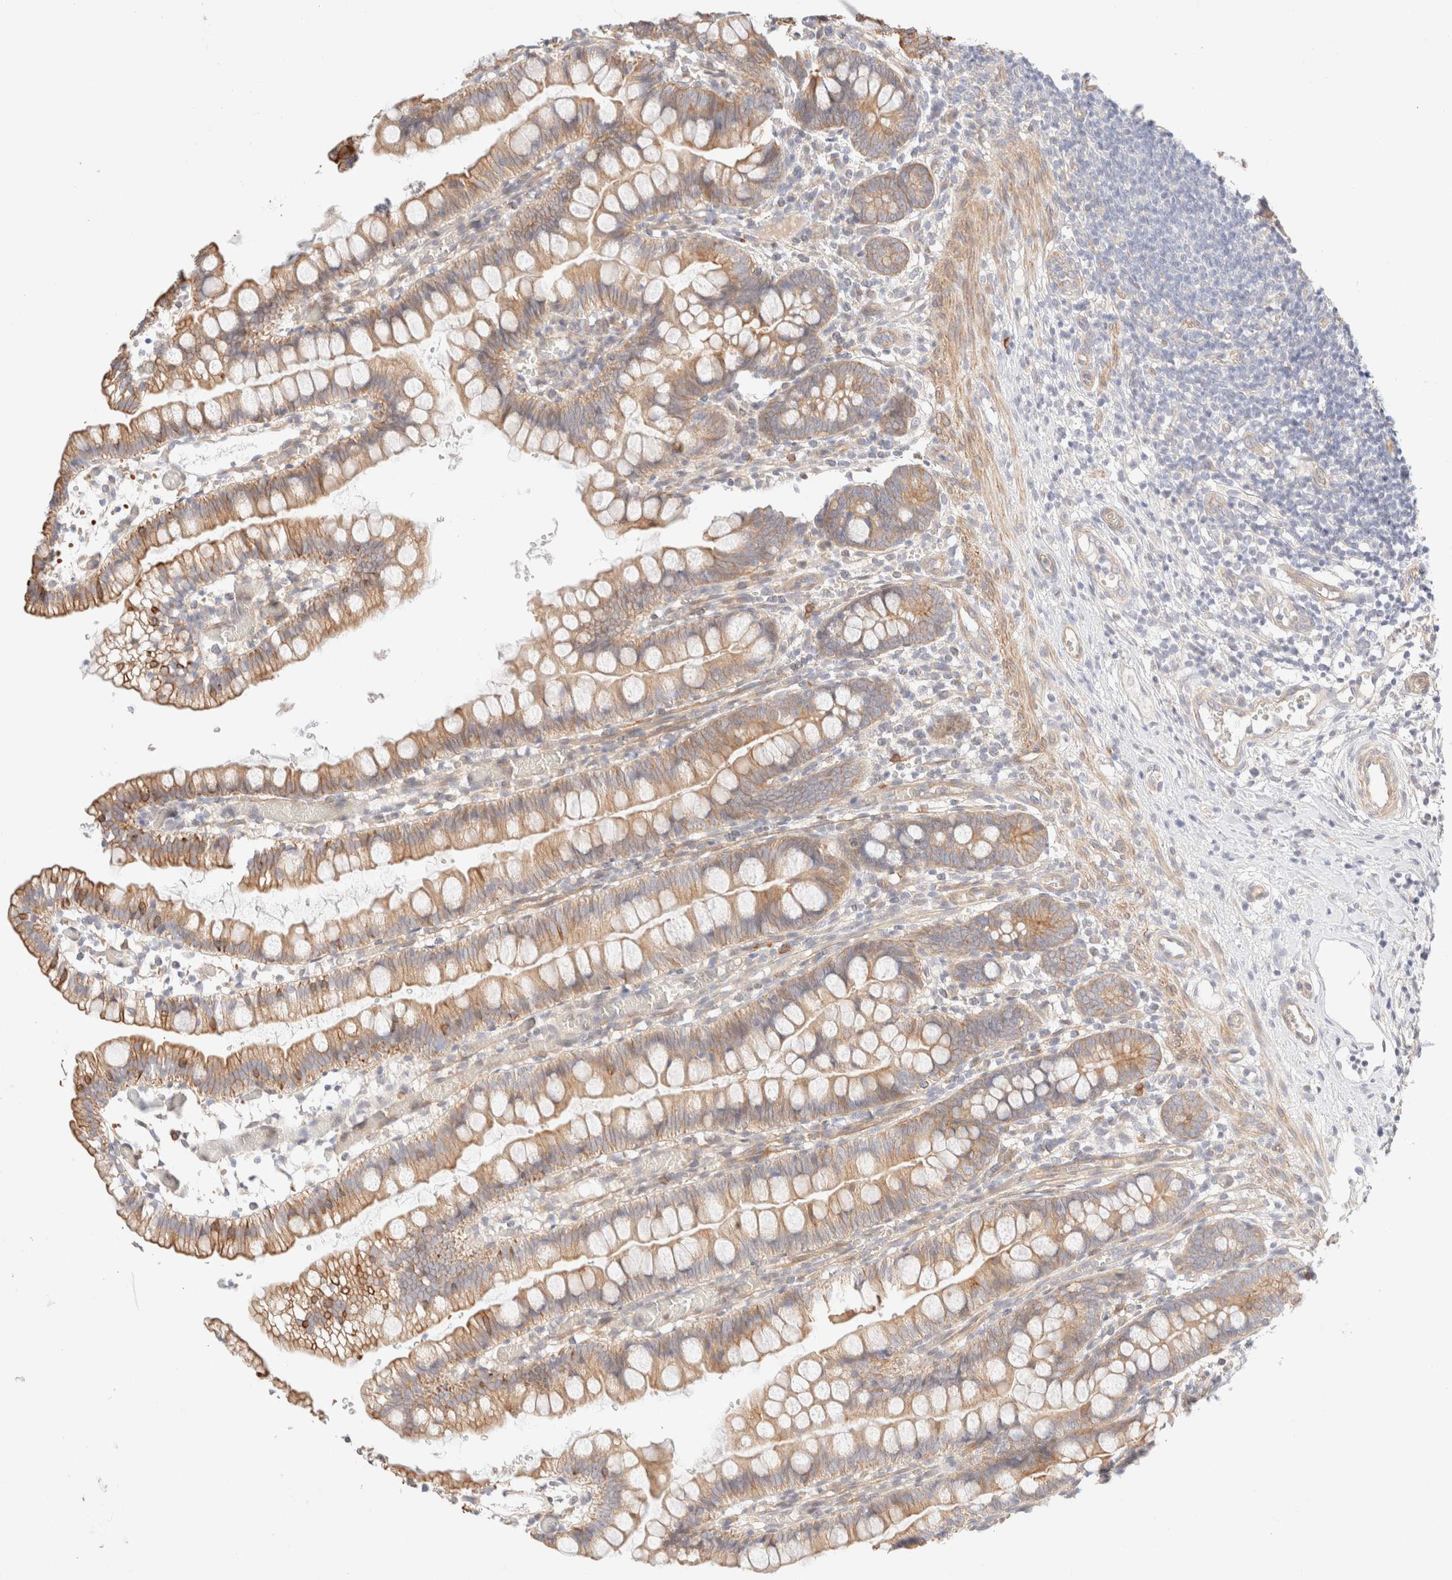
{"staining": {"intensity": "moderate", "quantity": ">75%", "location": "cytoplasmic/membranous"}, "tissue": "small intestine", "cell_type": "Glandular cells", "image_type": "normal", "snomed": [{"axis": "morphology", "description": "Normal tissue, NOS"}, {"axis": "morphology", "description": "Developmental malformation"}, {"axis": "topography", "description": "Small intestine"}], "caption": "Protein expression by immunohistochemistry (IHC) exhibits moderate cytoplasmic/membranous positivity in about >75% of glandular cells in normal small intestine. (DAB (3,3'-diaminobenzidine) = brown stain, brightfield microscopy at high magnification).", "gene": "NIBAN2", "patient": {"sex": "male"}}